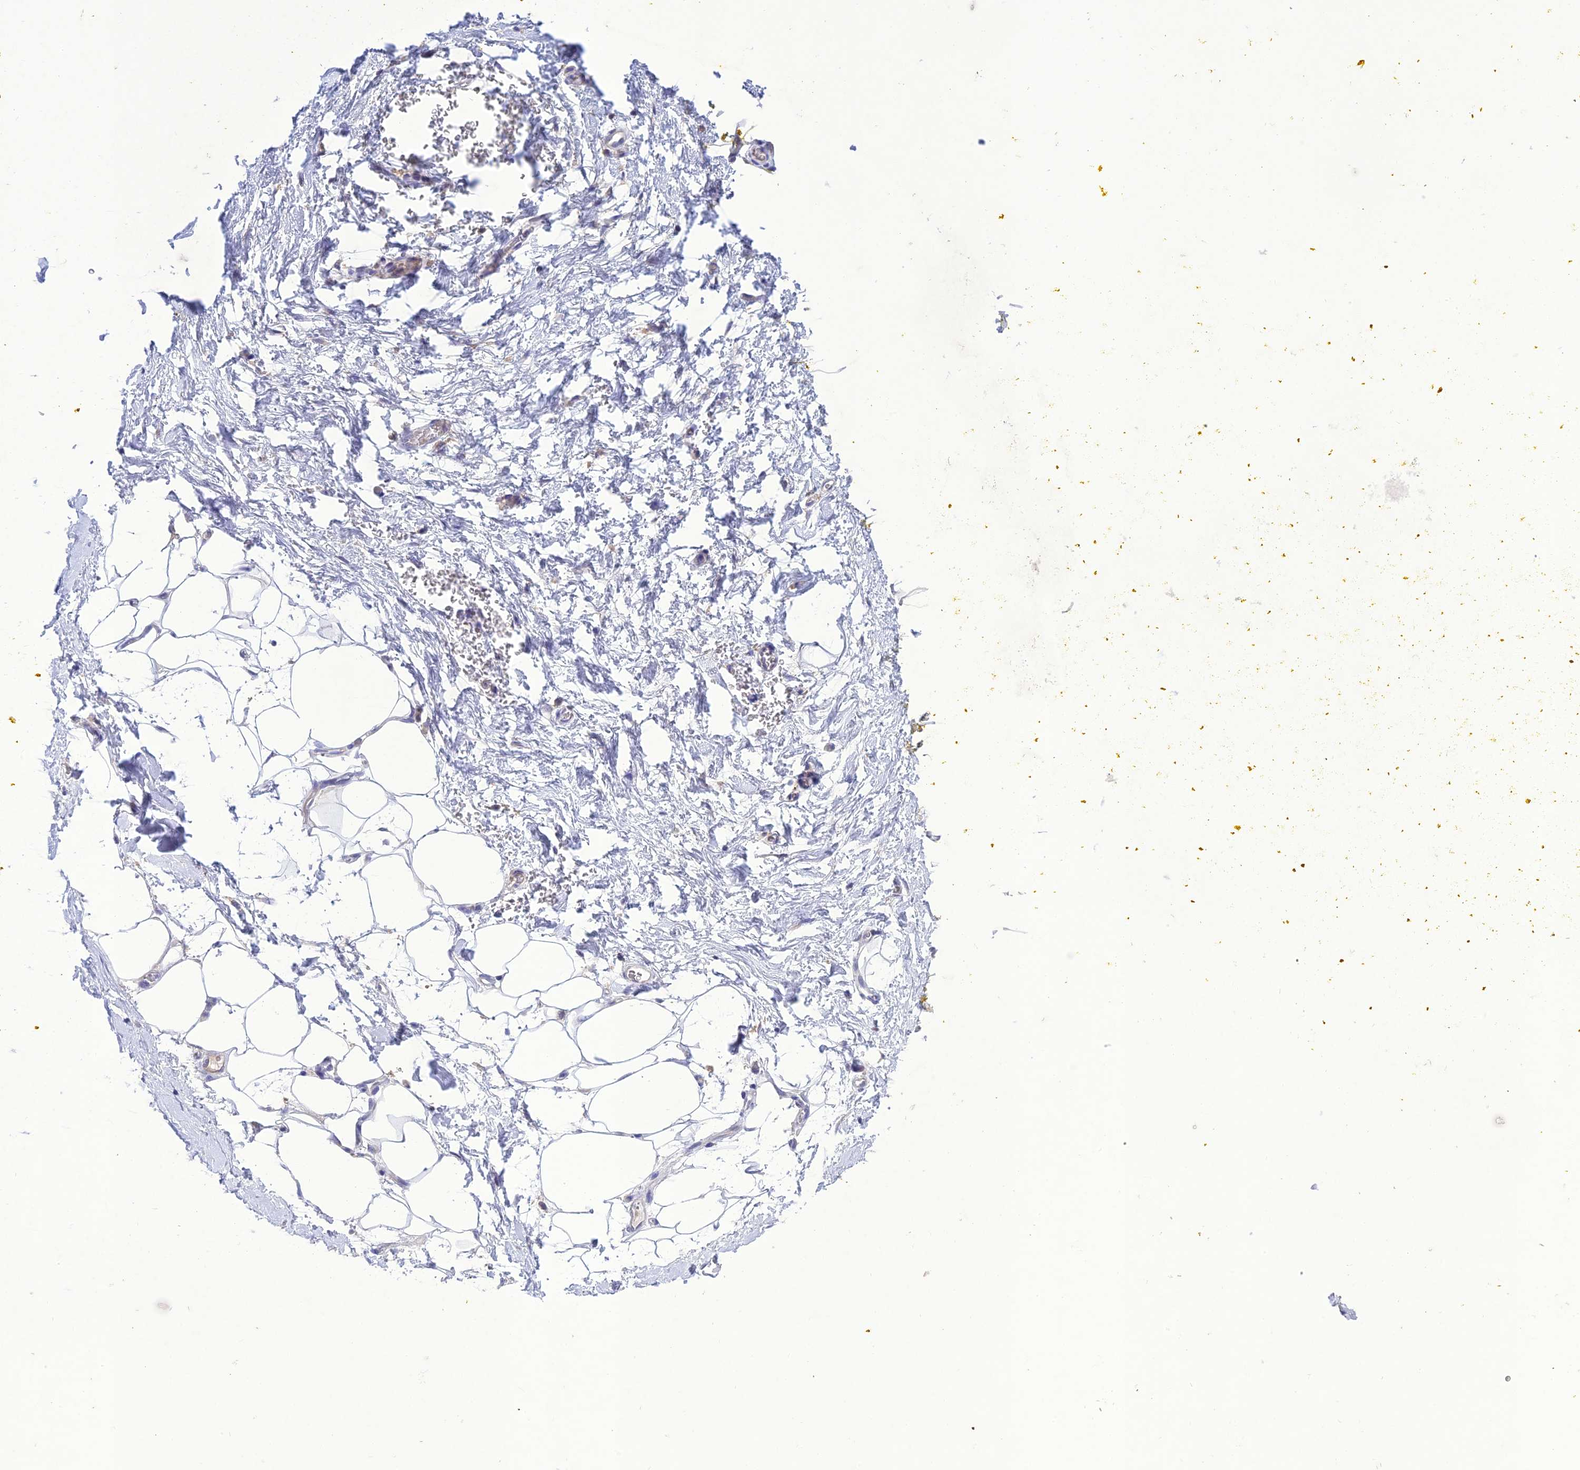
{"staining": {"intensity": "negative", "quantity": "none", "location": "none"}, "tissue": "adipose tissue", "cell_type": "Adipocytes", "image_type": "normal", "snomed": [{"axis": "morphology", "description": "Normal tissue, NOS"}, {"axis": "morphology", "description": "Adenocarcinoma, NOS"}, {"axis": "topography", "description": "Pancreas"}, {"axis": "topography", "description": "Peripheral nerve tissue"}], "caption": "The IHC image has no significant positivity in adipocytes of adipose tissue.", "gene": "SNX24", "patient": {"sex": "male", "age": 59}}